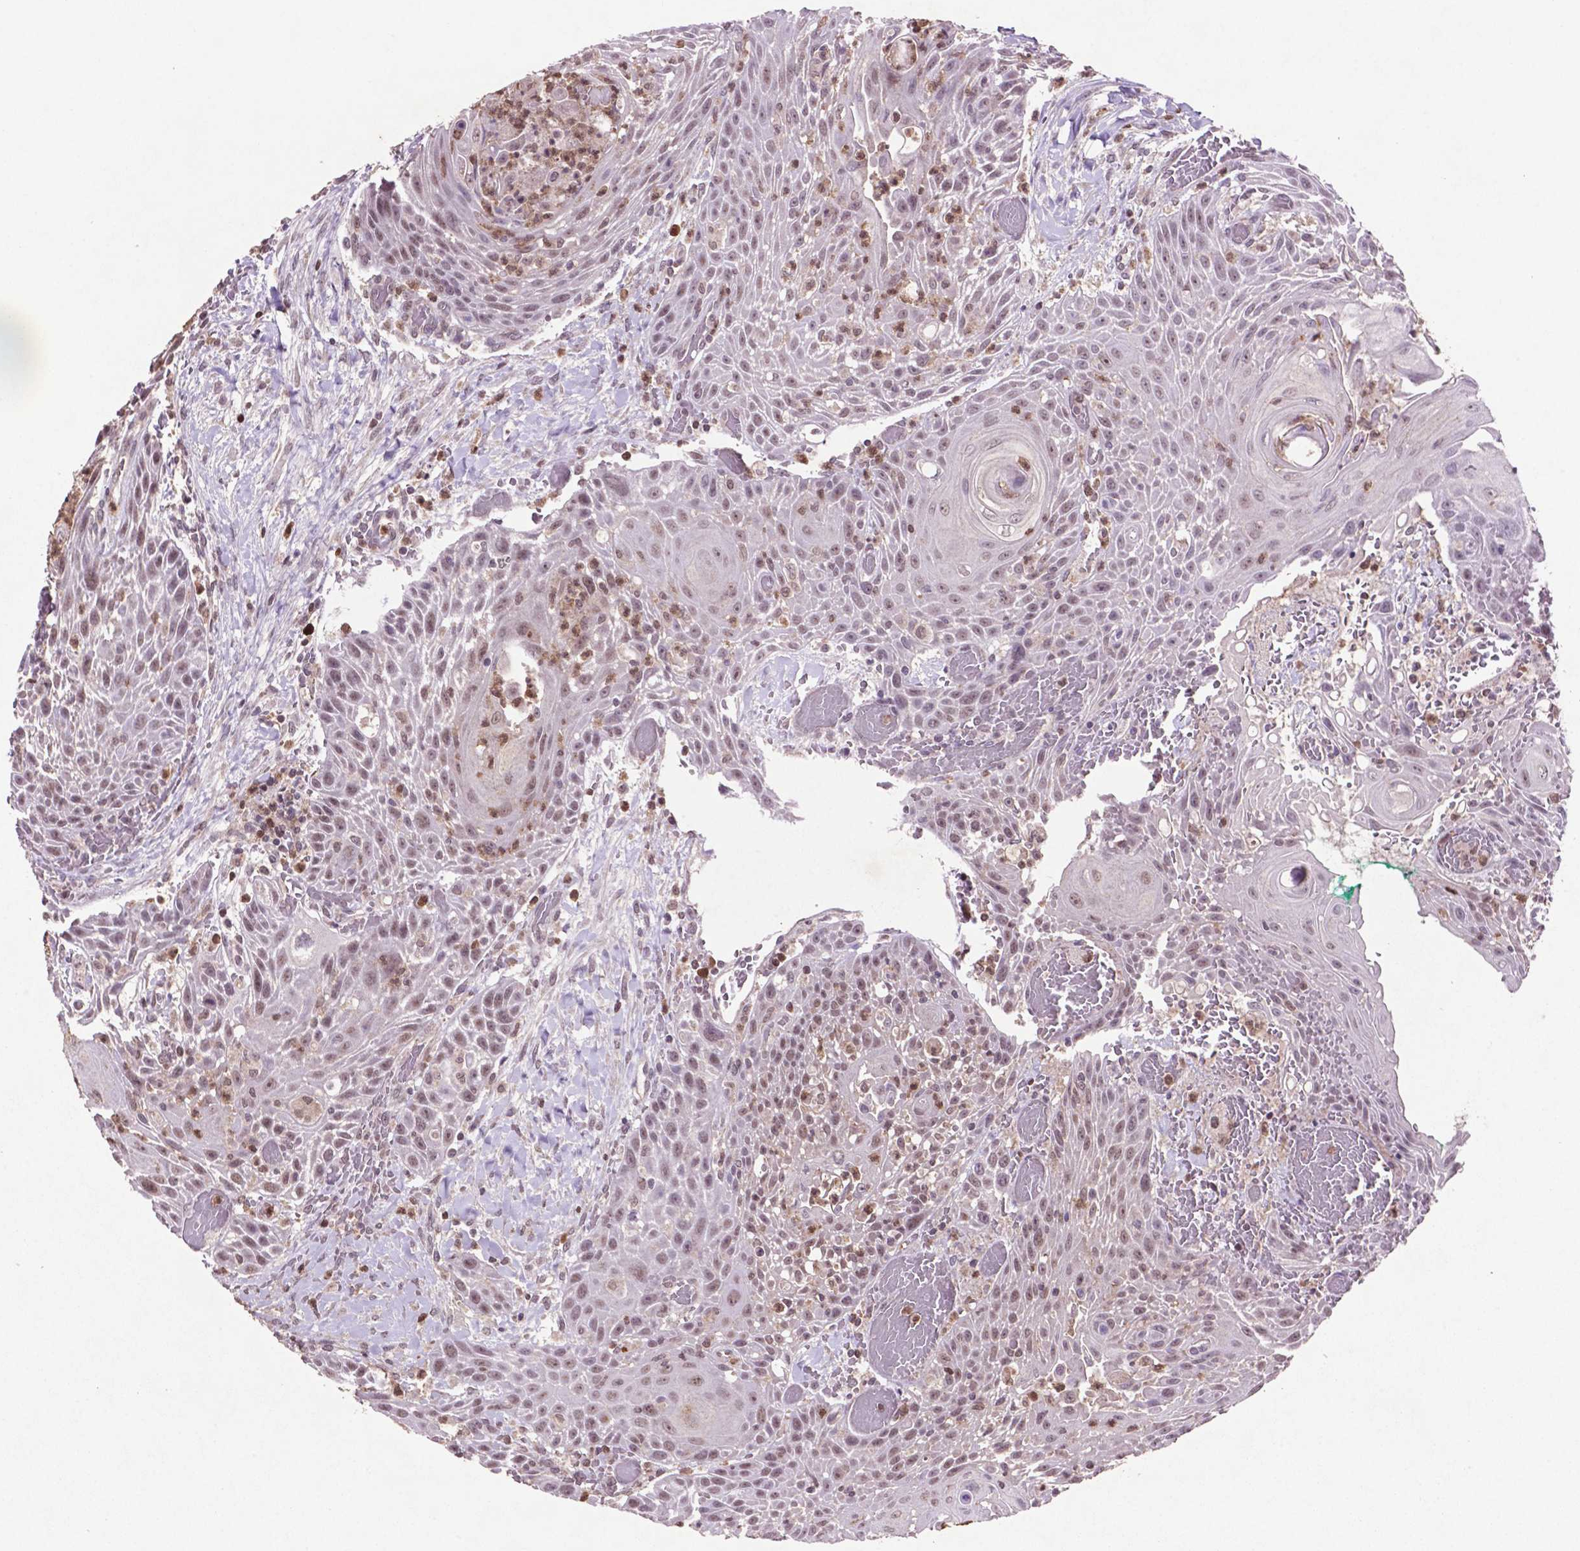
{"staining": {"intensity": "negative", "quantity": "none", "location": "none"}, "tissue": "head and neck cancer", "cell_type": "Tumor cells", "image_type": "cancer", "snomed": [{"axis": "morphology", "description": "Squamous cell carcinoma, NOS"}, {"axis": "topography", "description": "Head-Neck"}], "caption": "High power microscopy micrograph of an IHC image of head and neck cancer (squamous cell carcinoma), revealing no significant positivity in tumor cells.", "gene": "GLRX", "patient": {"sex": "male", "age": 69}}